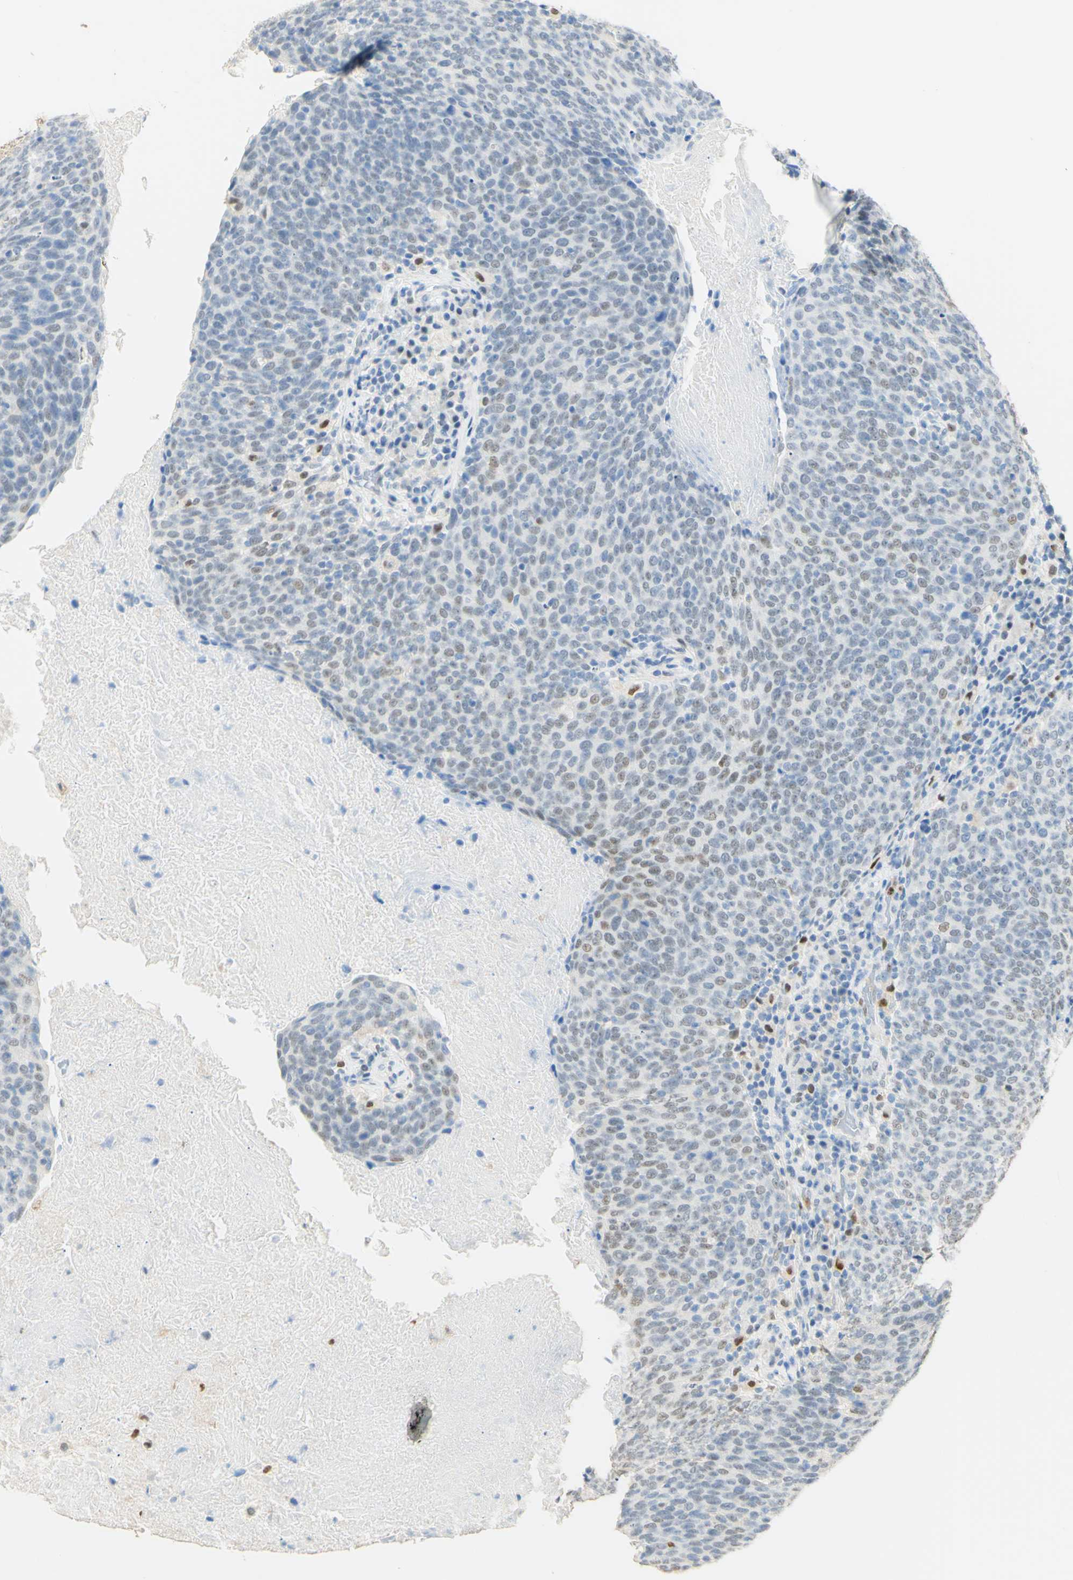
{"staining": {"intensity": "negative", "quantity": "none", "location": "none"}, "tissue": "head and neck cancer", "cell_type": "Tumor cells", "image_type": "cancer", "snomed": [{"axis": "morphology", "description": "Squamous cell carcinoma, NOS"}, {"axis": "morphology", "description": "Squamous cell carcinoma, metastatic, NOS"}, {"axis": "topography", "description": "Lymph node"}, {"axis": "topography", "description": "Head-Neck"}], "caption": "High magnification brightfield microscopy of squamous cell carcinoma (head and neck) stained with DAB (3,3'-diaminobenzidine) (brown) and counterstained with hematoxylin (blue): tumor cells show no significant positivity.", "gene": "MAP3K4", "patient": {"sex": "male", "age": 62}}